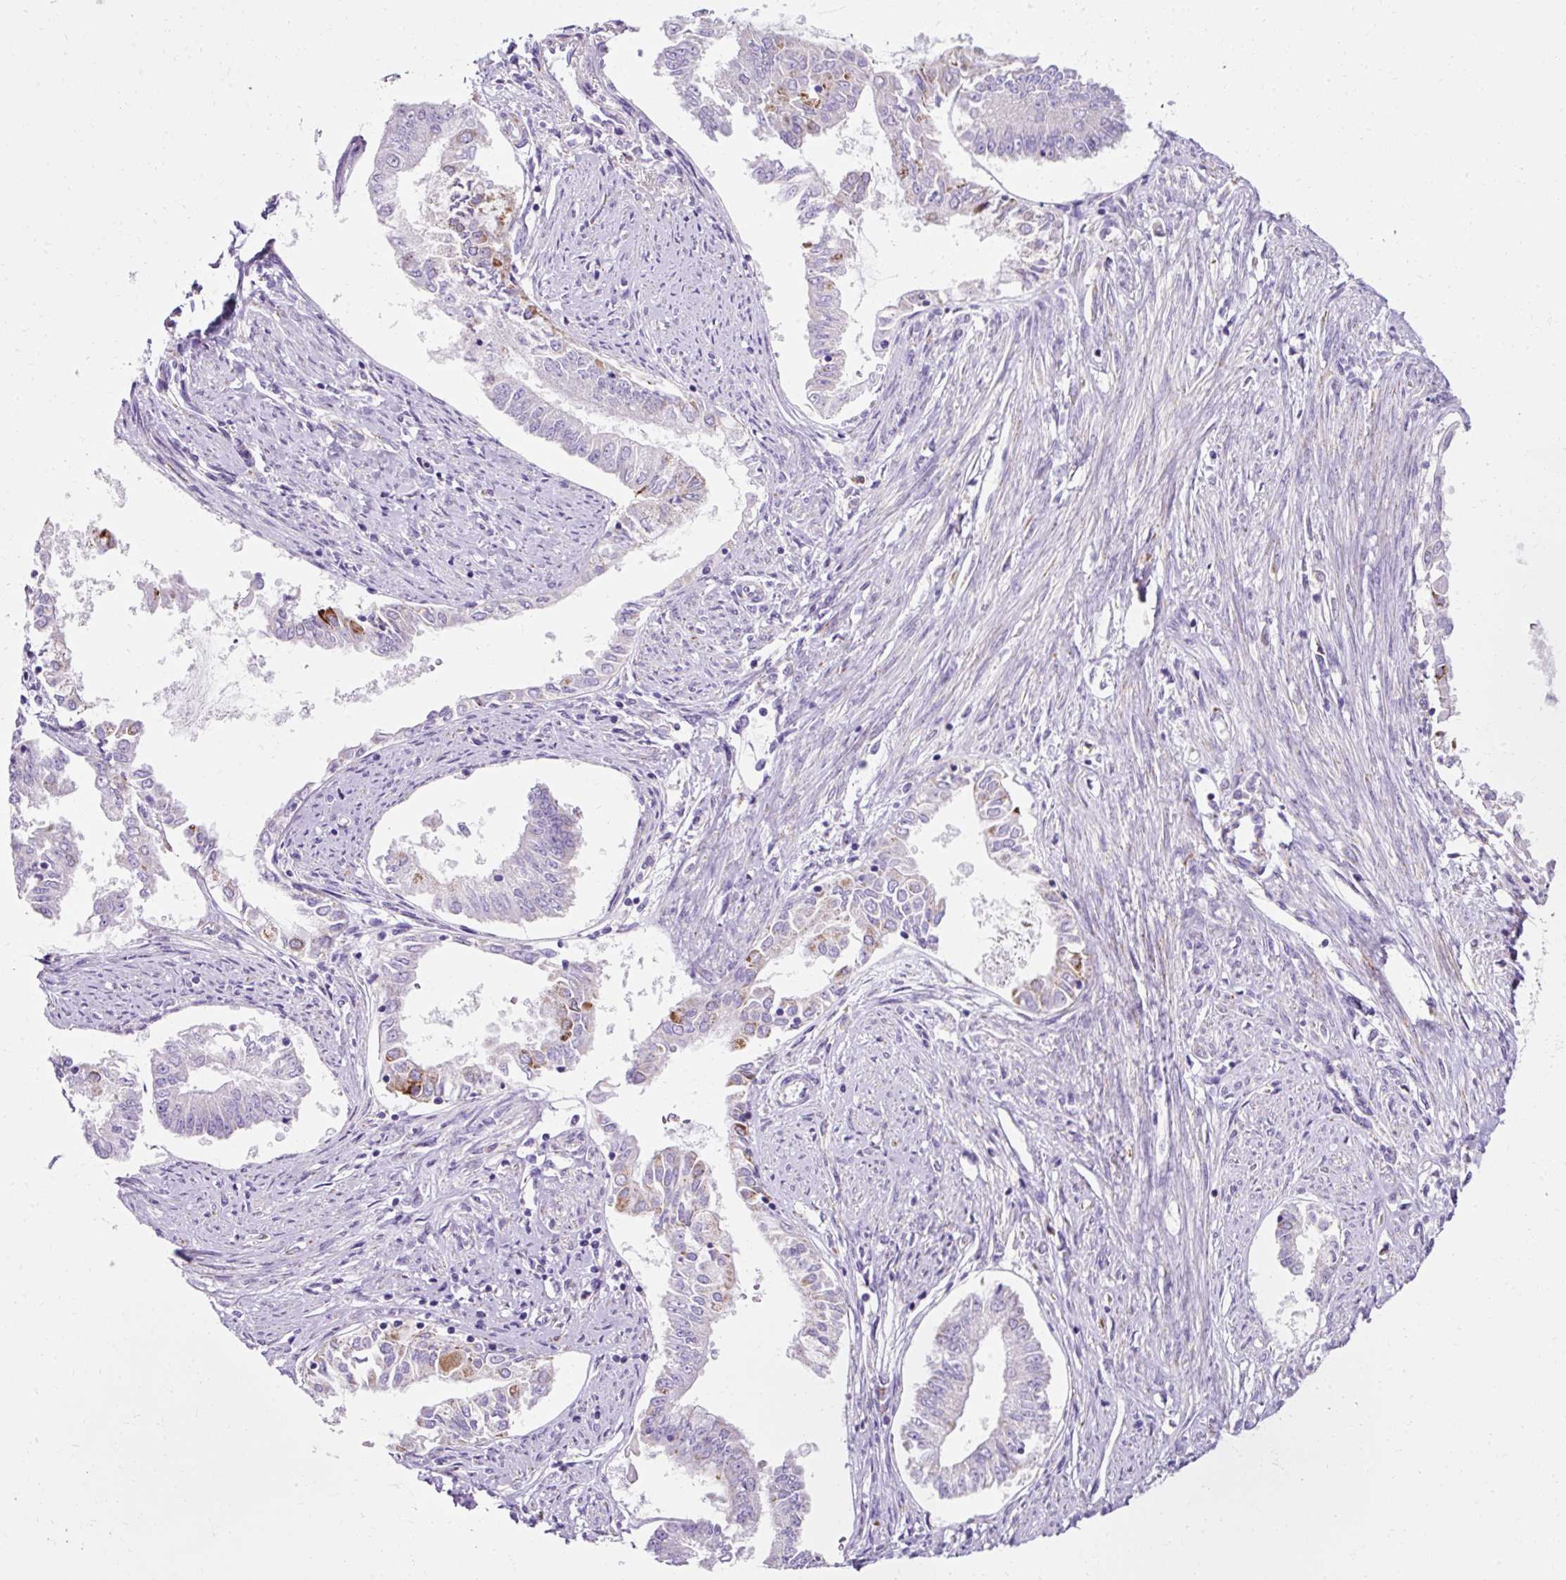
{"staining": {"intensity": "moderate", "quantity": "<25%", "location": "cytoplasmic/membranous"}, "tissue": "endometrial cancer", "cell_type": "Tumor cells", "image_type": "cancer", "snomed": [{"axis": "morphology", "description": "Adenocarcinoma, NOS"}, {"axis": "topography", "description": "Endometrium"}], "caption": "Moderate cytoplasmic/membranous staining for a protein is identified in about <25% of tumor cells of endometrial cancer (adenocarcinoma) using IHC.", "gene": "PLPP2", "patient": {"sex": "female", "age": 76}}